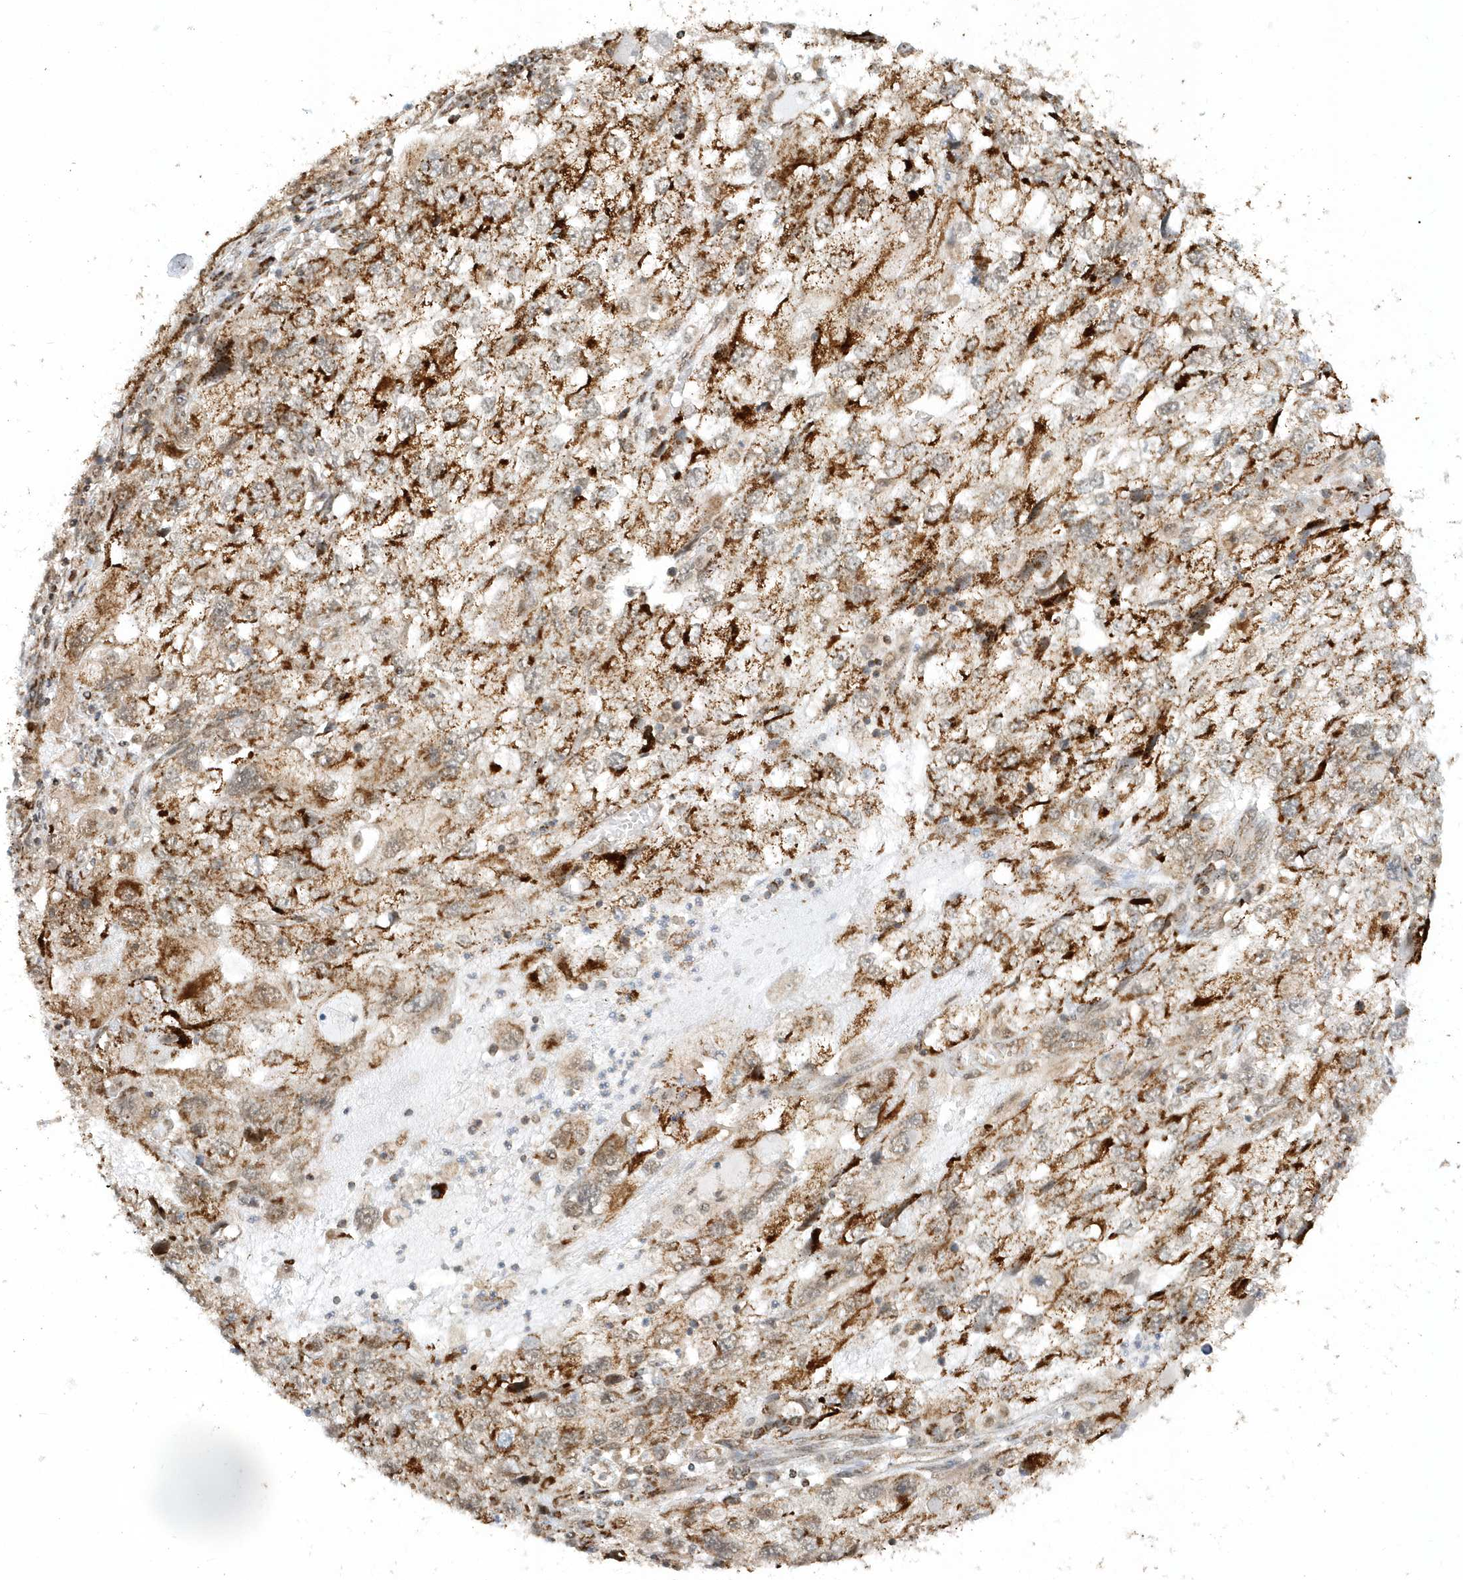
{"staining": {"intensity": "strong", "quantity": "25%-75%", "location": "cytoplasmic/membranous"}, "tissue": "endometrial cancer", "cell_type": "Tumor cells", "image_type": "cancer", "snomed": [{"axis": "morphology", "description": "Adenocarcinoma, NOS"}, {"axis": "topography", "description": "Endometrium"}], "caption": "Human endometrial cancer (adenocarcinoma) stained with a brown dye displays strong cytoplasmic/membranous positive staining in about 25%-75% of tumor cells.", "gene": "PSMD6", "patient": {"sex": "female", "age": 49}}